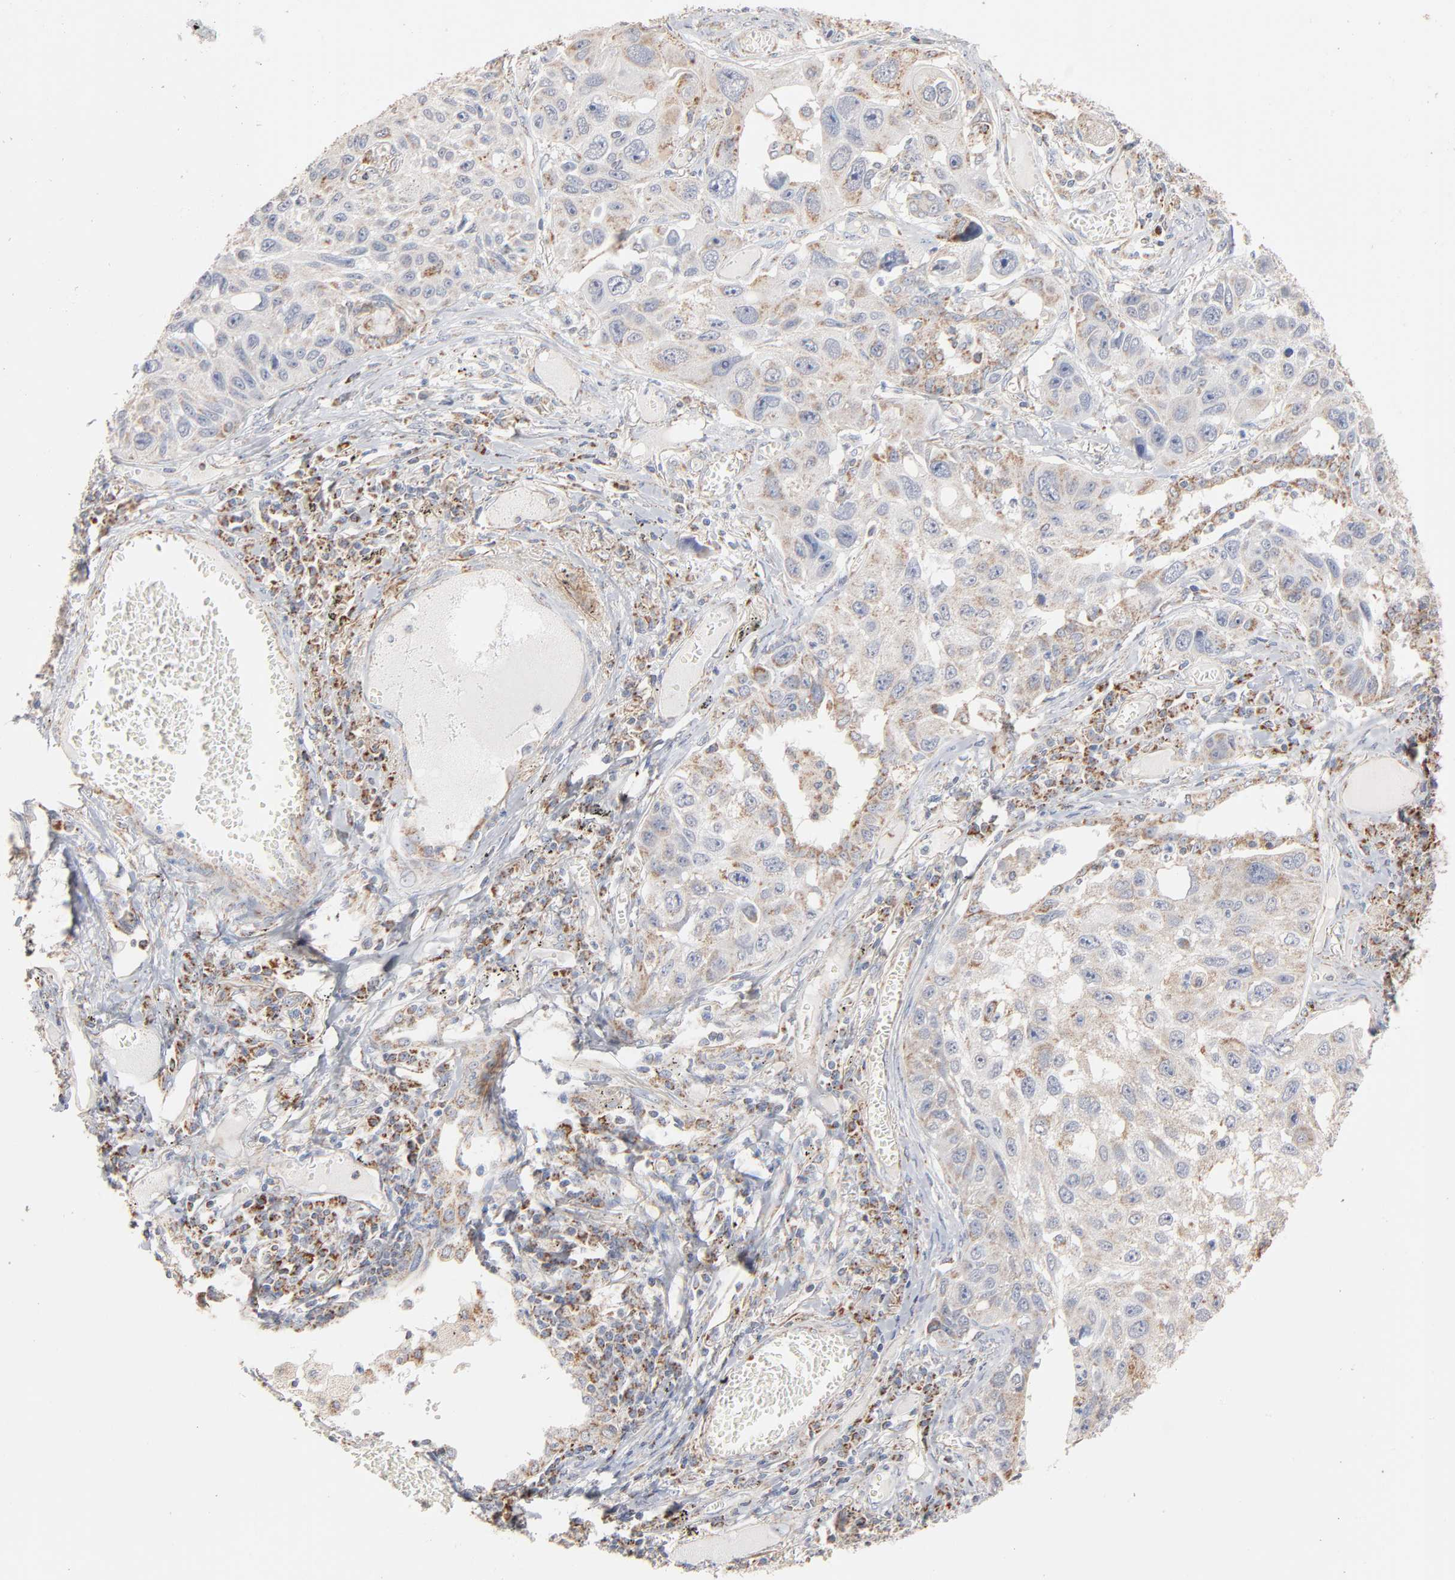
{"staining": {"intensity": "weak", "quantity": ">75%", "location": "cytoplasmic/membranous"}, "tissue": "lung cancer", "cell_type": "Tumor cells", "image_type": "cancer", "snomed": [{"axis": "morphology", "description": "Squamous cell carcinoma, NOS"}, {"axis": "topography", "description": "Lung"}], "caption": "Protein analysis of lung cancer (squamous cell carcinoma) tissue reveals weak cytoplasmic/membranous staining in approximately >75% of tumor cells. Nuclei are stained in blue.", "gene": "UQCRC1", "patient": {"sex": "male", "age": 71}}